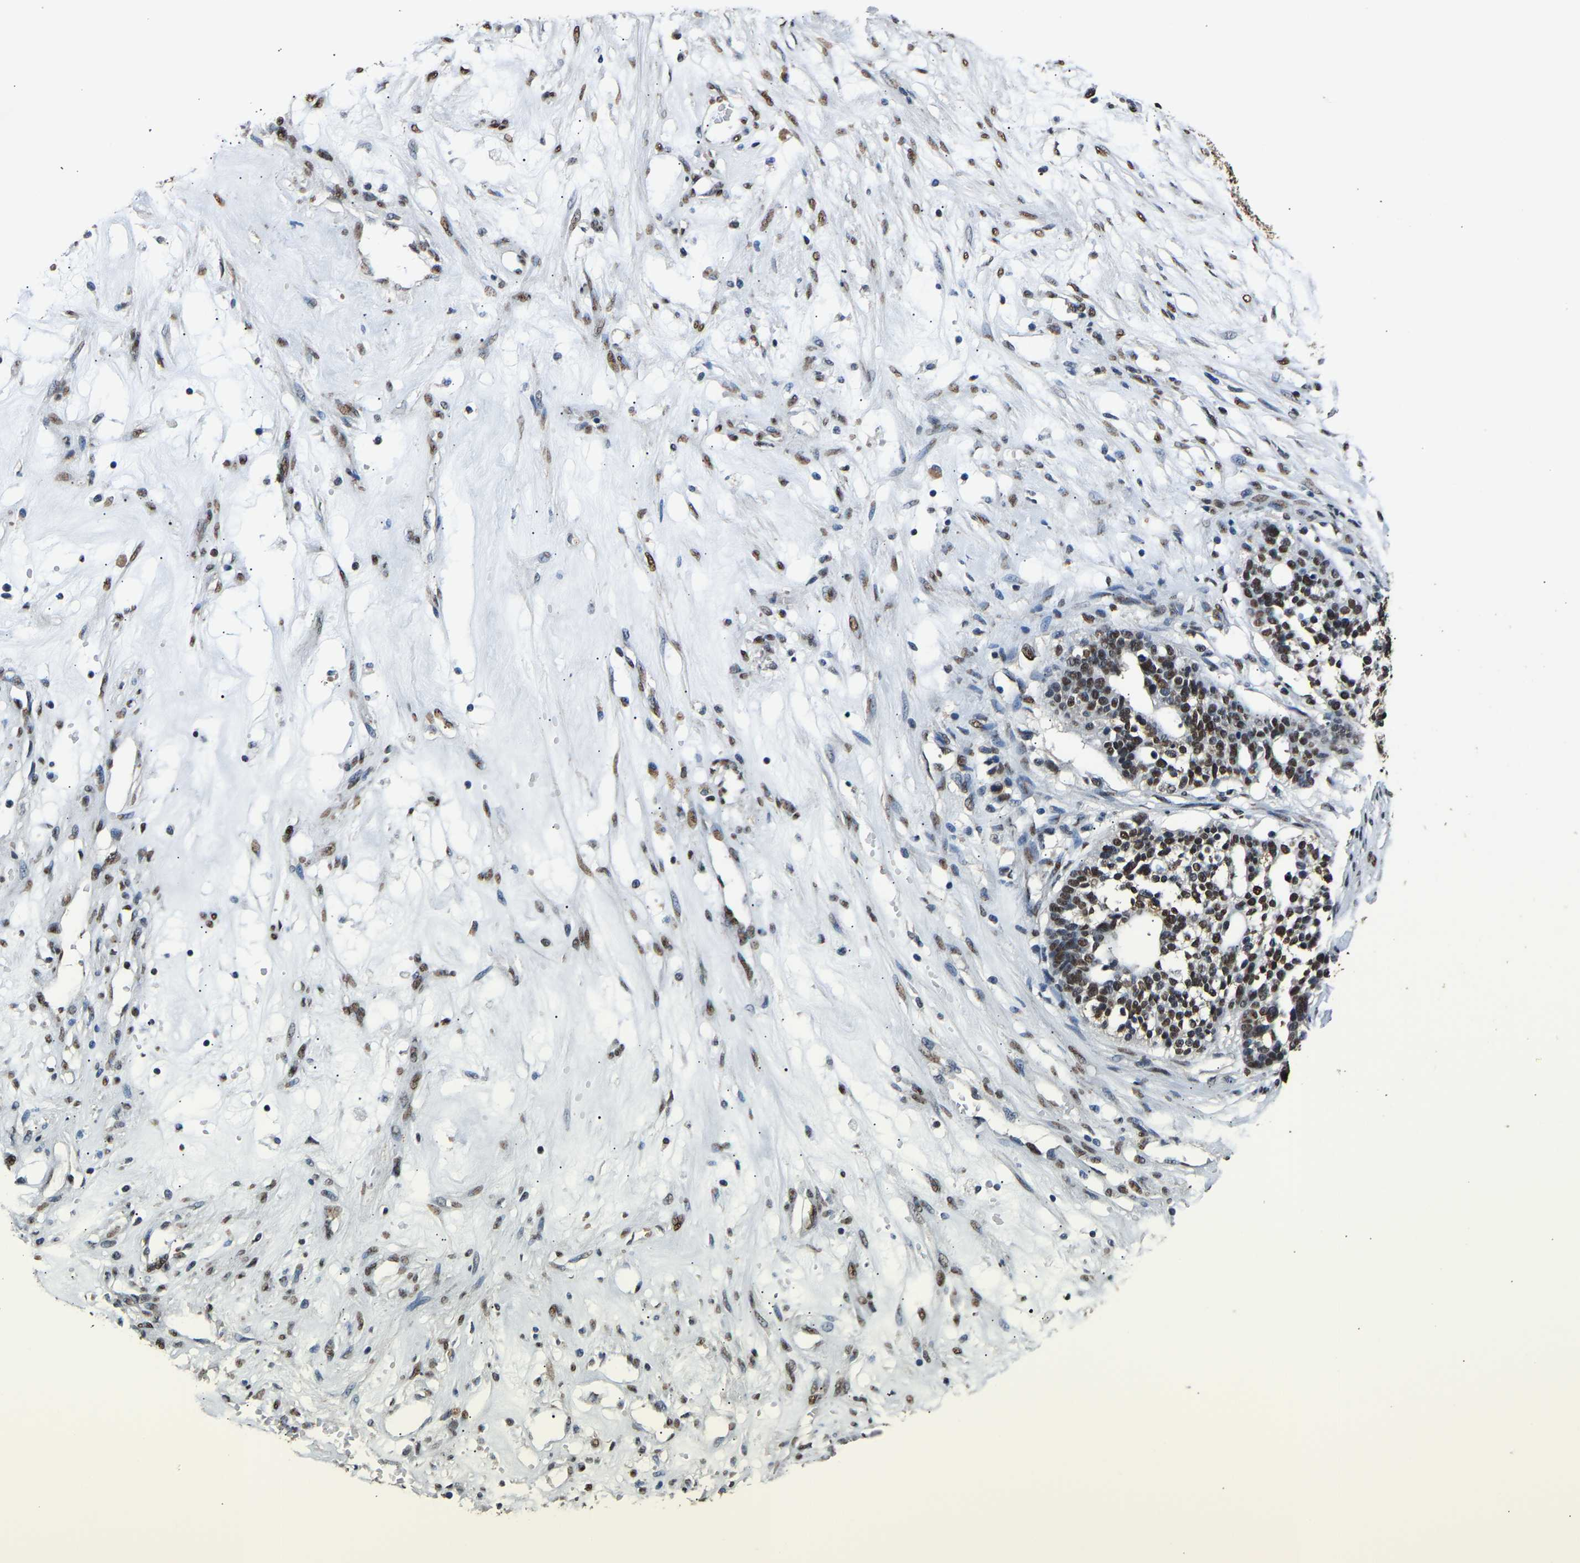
{"staining": {"intensity": "moderate", "quantity": ">75%", "location": "nuclear"}, "tissue": "ovarian cancer", "cell_type": "Tumor cells", "image_type": "cancer", "snomed": [{"axis": "morphology", "description": "Cystadenocarcinoma, serous, NOS"}, {"axis": "topography", "description": "Ovary"}], "caption": "Immunohistochemical staining of human ovarian cancer (serous cystadenocarcinoma) displays moderate nuclear protein expression in about >75% of tumor cells.", "gene": "SAFB", "patient": {"sex": "female", "age": 59}}